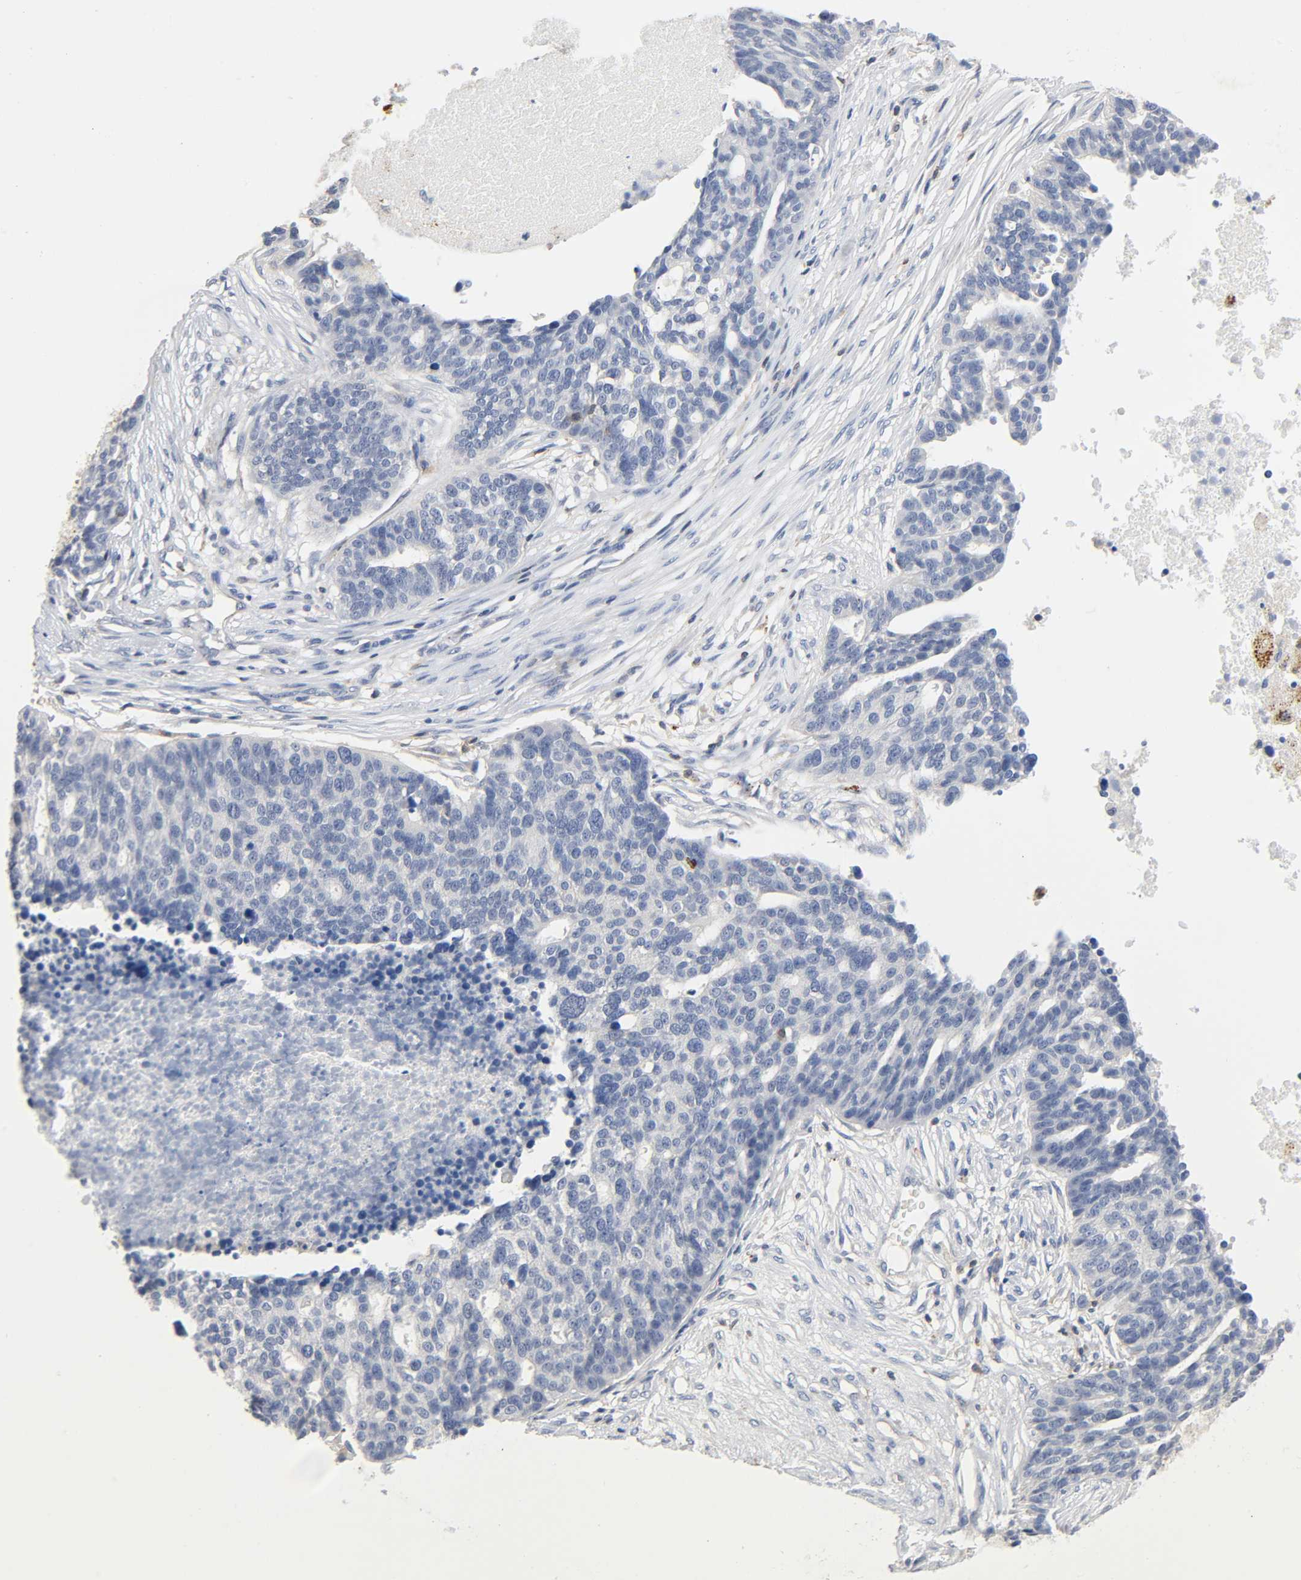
{"staining": {"intensity": "negative", "quantity": "none", "location": "none"}, "tissue": "ovarian cancer", "cell_type": "Tumor cells", "image_type": "cancer", "snomed": [{"axis": "morphology", "description": "Cystadenocarcinoma, serous, NOS"}, {"axis": "topography", "description": "Ovary"}], "caption": "A micrograph of human ovarian serous cystadenocarcinoma is negative for staining in tumor cells.", "gene": "UCKL1", "patient": {"sex": "female", "age": 59}}